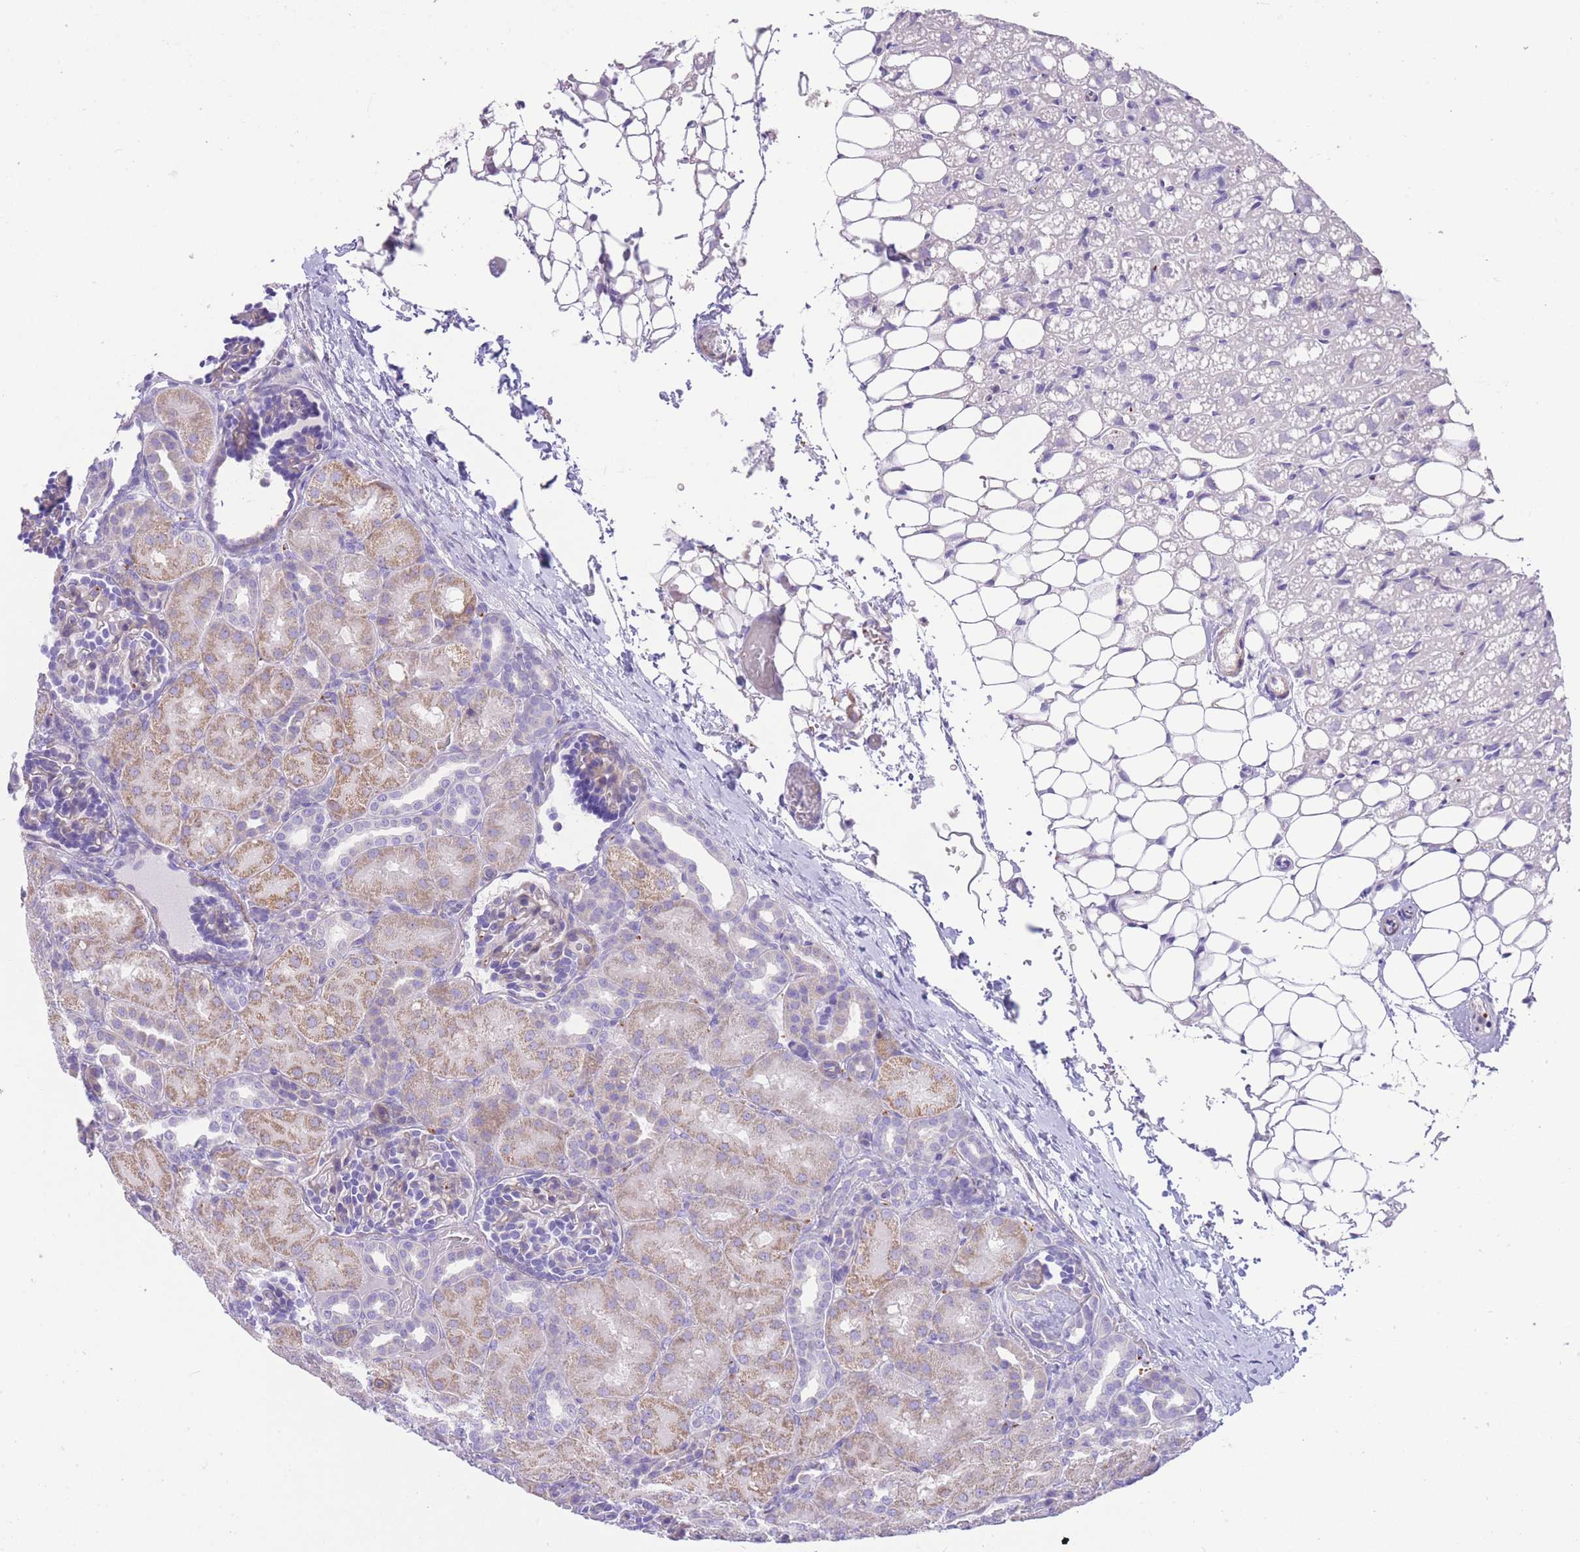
{"staining": {"intensity": "negative", "quantity": "none", "location": "none"}, "tissue": "kidney", "cell_type": "Cells in glomeruli", "image_type": "normal", "snomed": [{"axis": "morphology", "description": "Normal tissue, NOS"}, {"axis": "topography", "description": "Kidney"}], "caption": "A high-resolution micrograph shows immunohistochemistry staining of unremarkable kidney, which exhibits no significant positivity in cells in glomeruli.", "gene": "ENSG00000289258", "patient": {"sex": "male", "age": 1}}